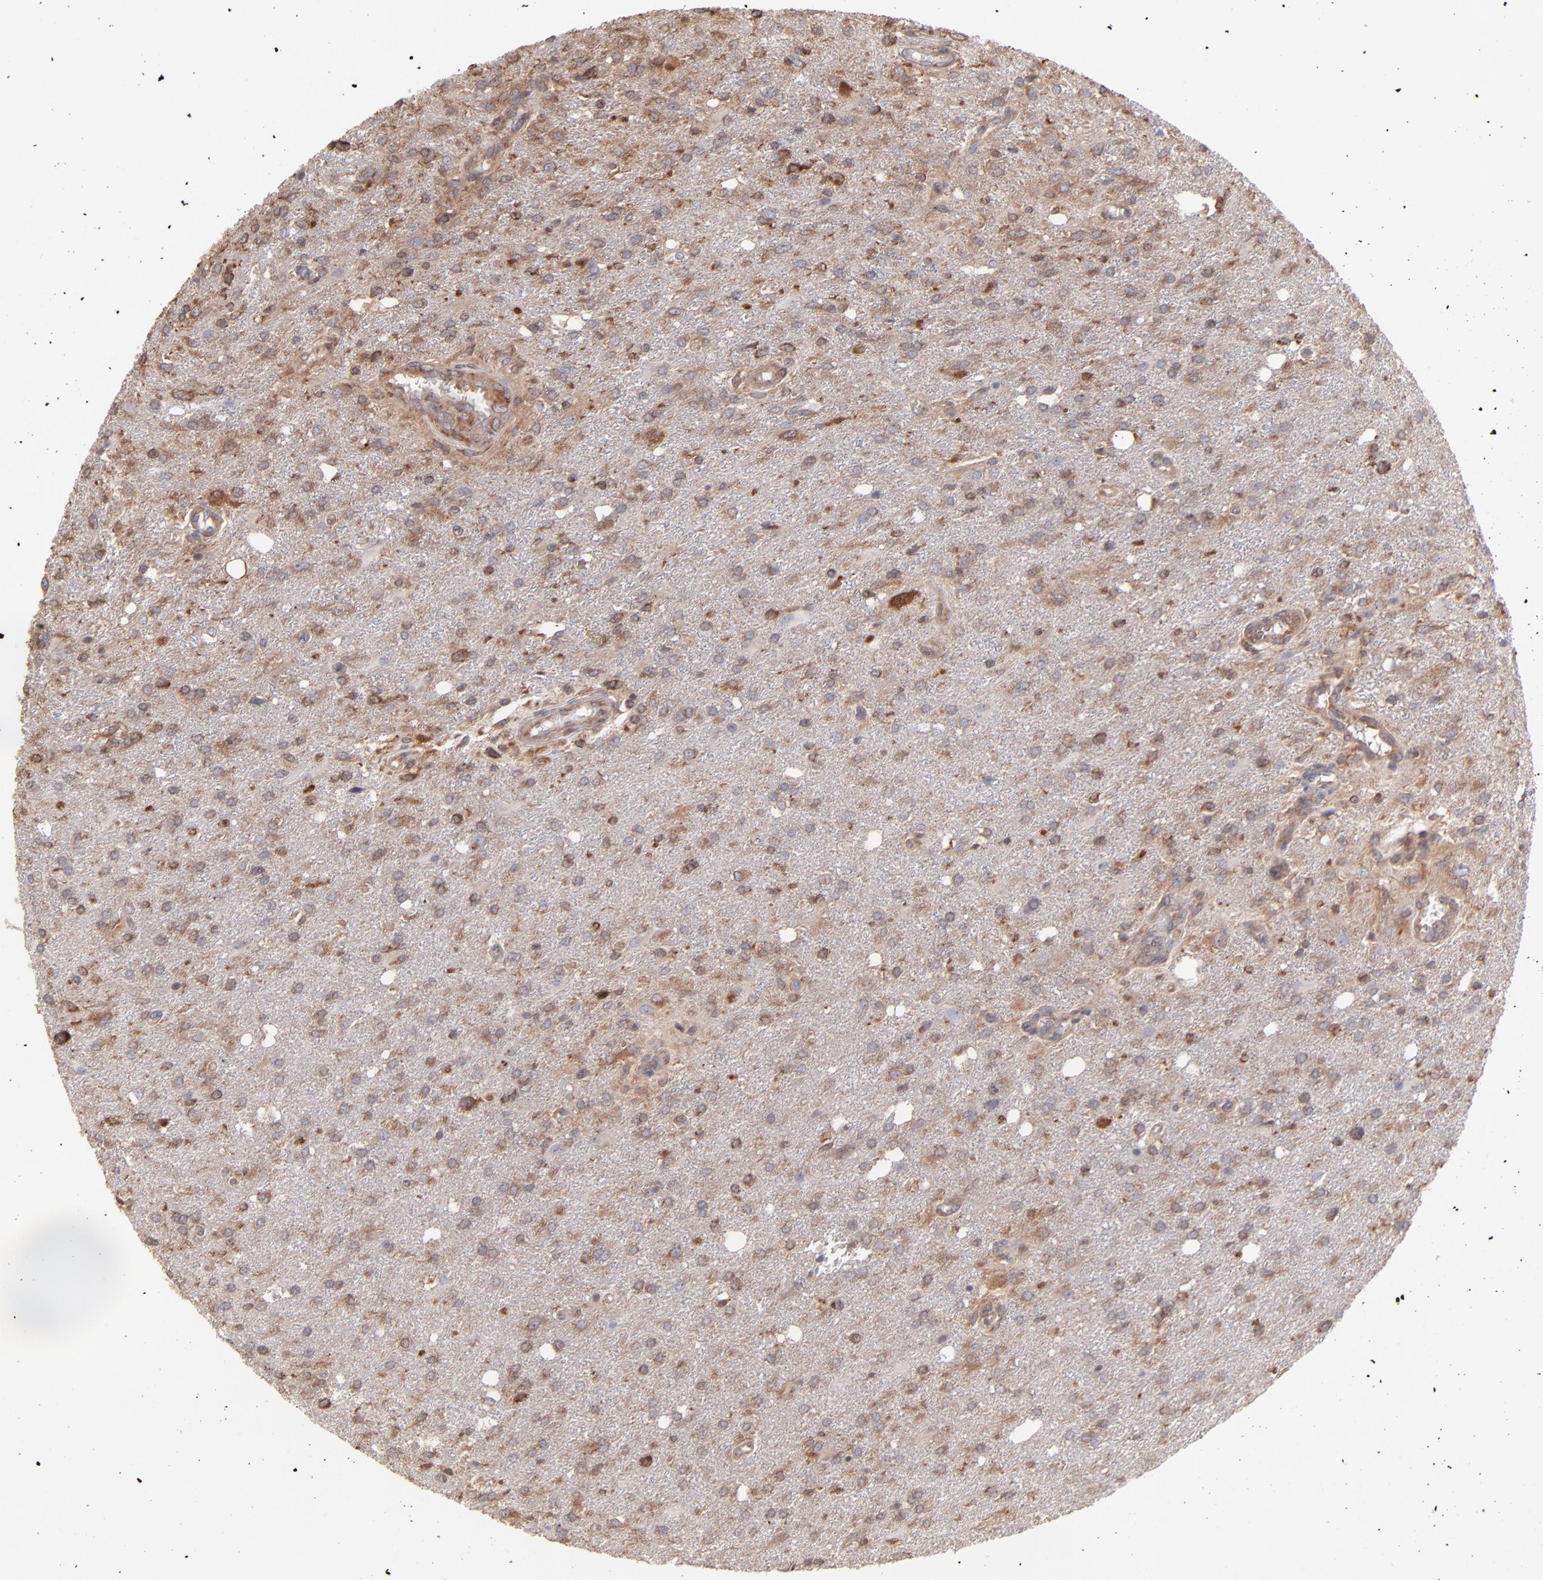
{"staining": {"intensity": "moderate", "quantity": ">75%", "location": "cytoplasmic/membranous"}, "tissue": "glioma", "cell_type": "Tumor cells", "image_type": "cancer", "snomed": [{"axis": "morphology", "description": "Glioma, malignant, High grade"}, {"axis": "topography", "description": "Cerebral cortex"}], "caption": "Immunohistochemical staining of glioma reveals medium levels of moderate cytoplasmic/membranous staining in approximately >75% of tumor cells.", "gene": "MAPRE1", "patient": {"sex": "male", "age": 76}}